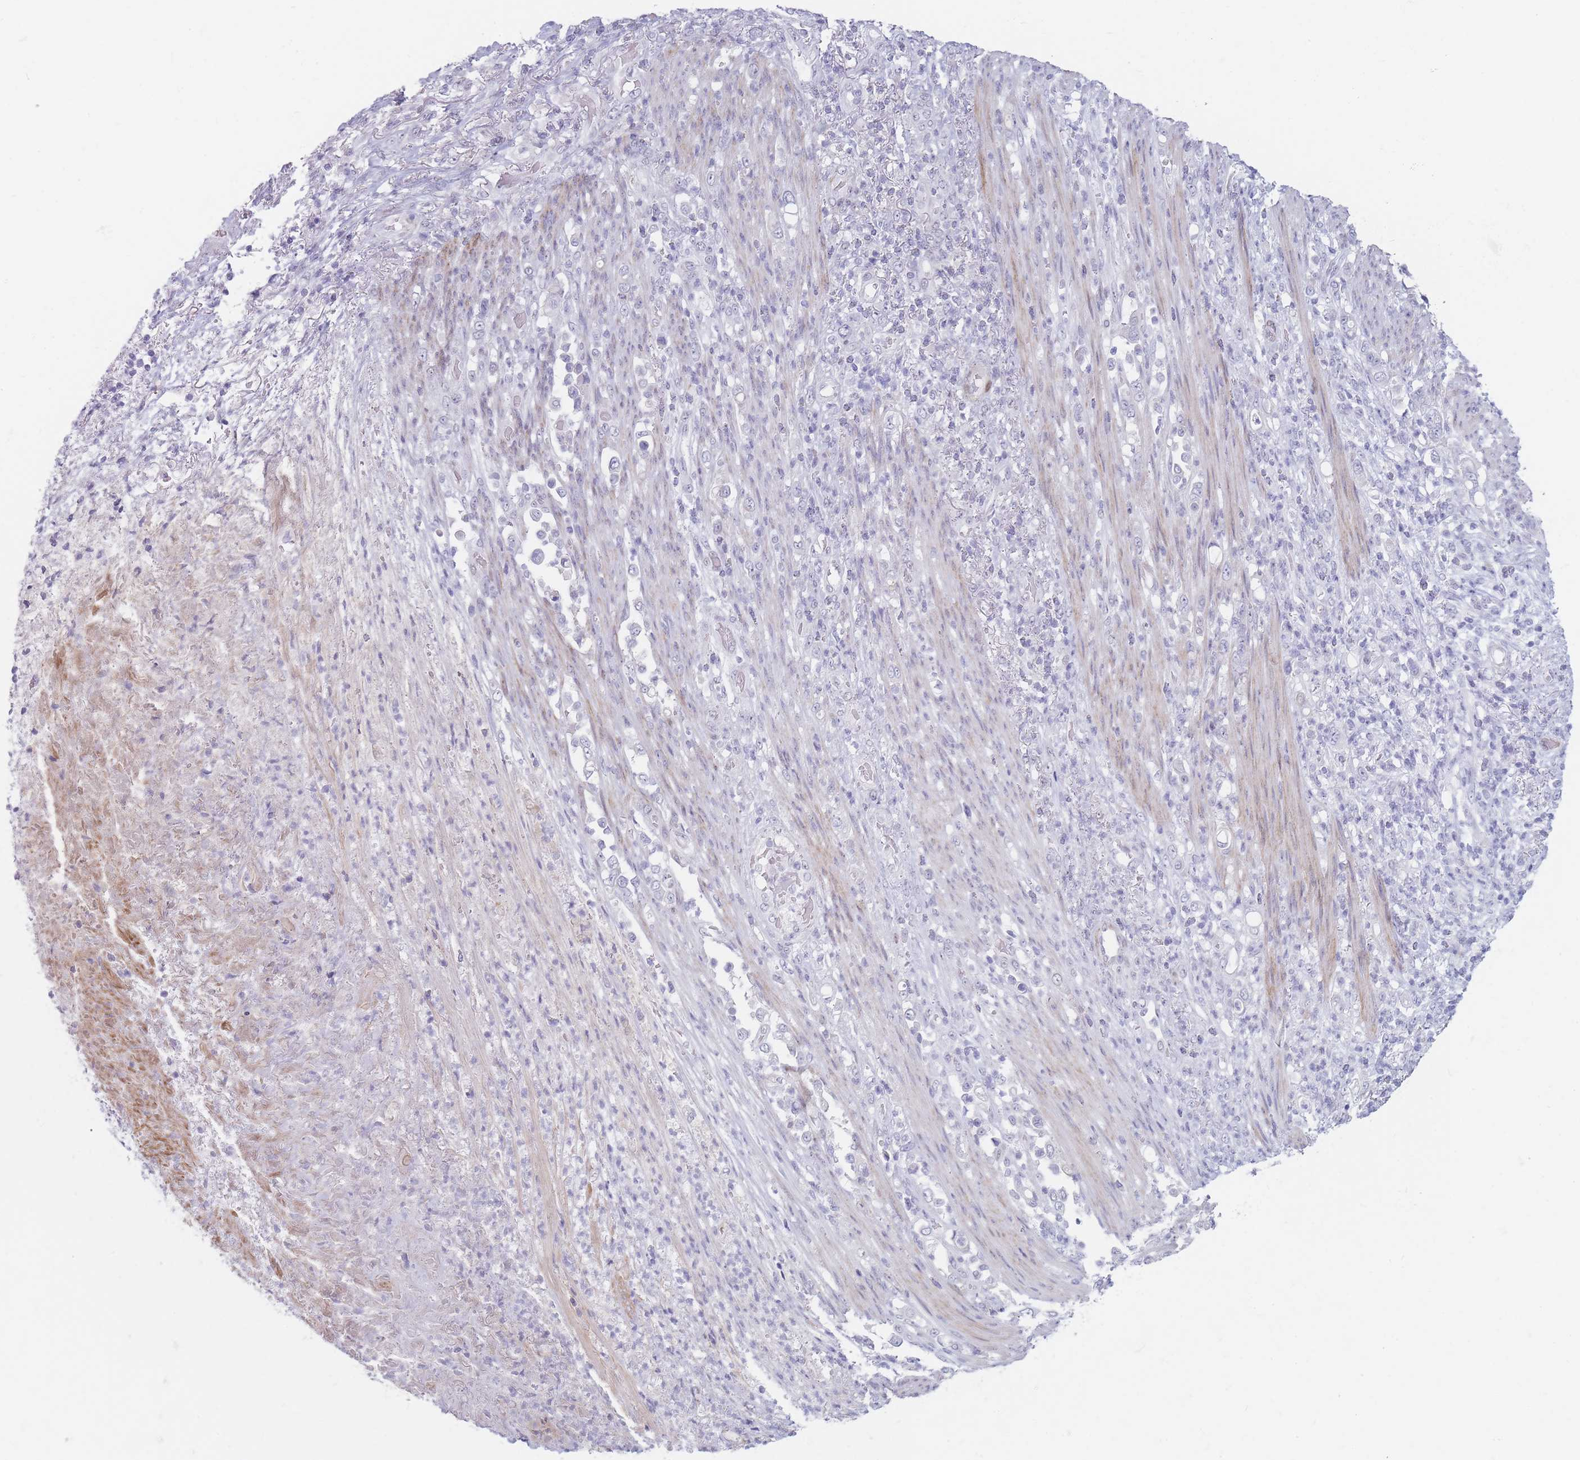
{"staining": {"intensity": "negative", "quantity": "none", "location": "none"}, "tissue": "stomach cancer", "cell_type": "Tumor cells", "image_type": "cancer", "snomed": [{"axis": "morphology", "description": "Normal tissue, NOS"}, {"axis": "morphology", "description": "Adenocarcinoma, NOS"}, {"axis": "topography", "description": "Stomach"}], "caption": "Immunohistochemistry (IHC) micrograph of human adenocarcinoma (stomach) stained for a protein (brown), which shows no expression in tumor cells.", "gene": "IFNA6", "patient": {"sex": "female", "age": 79}}